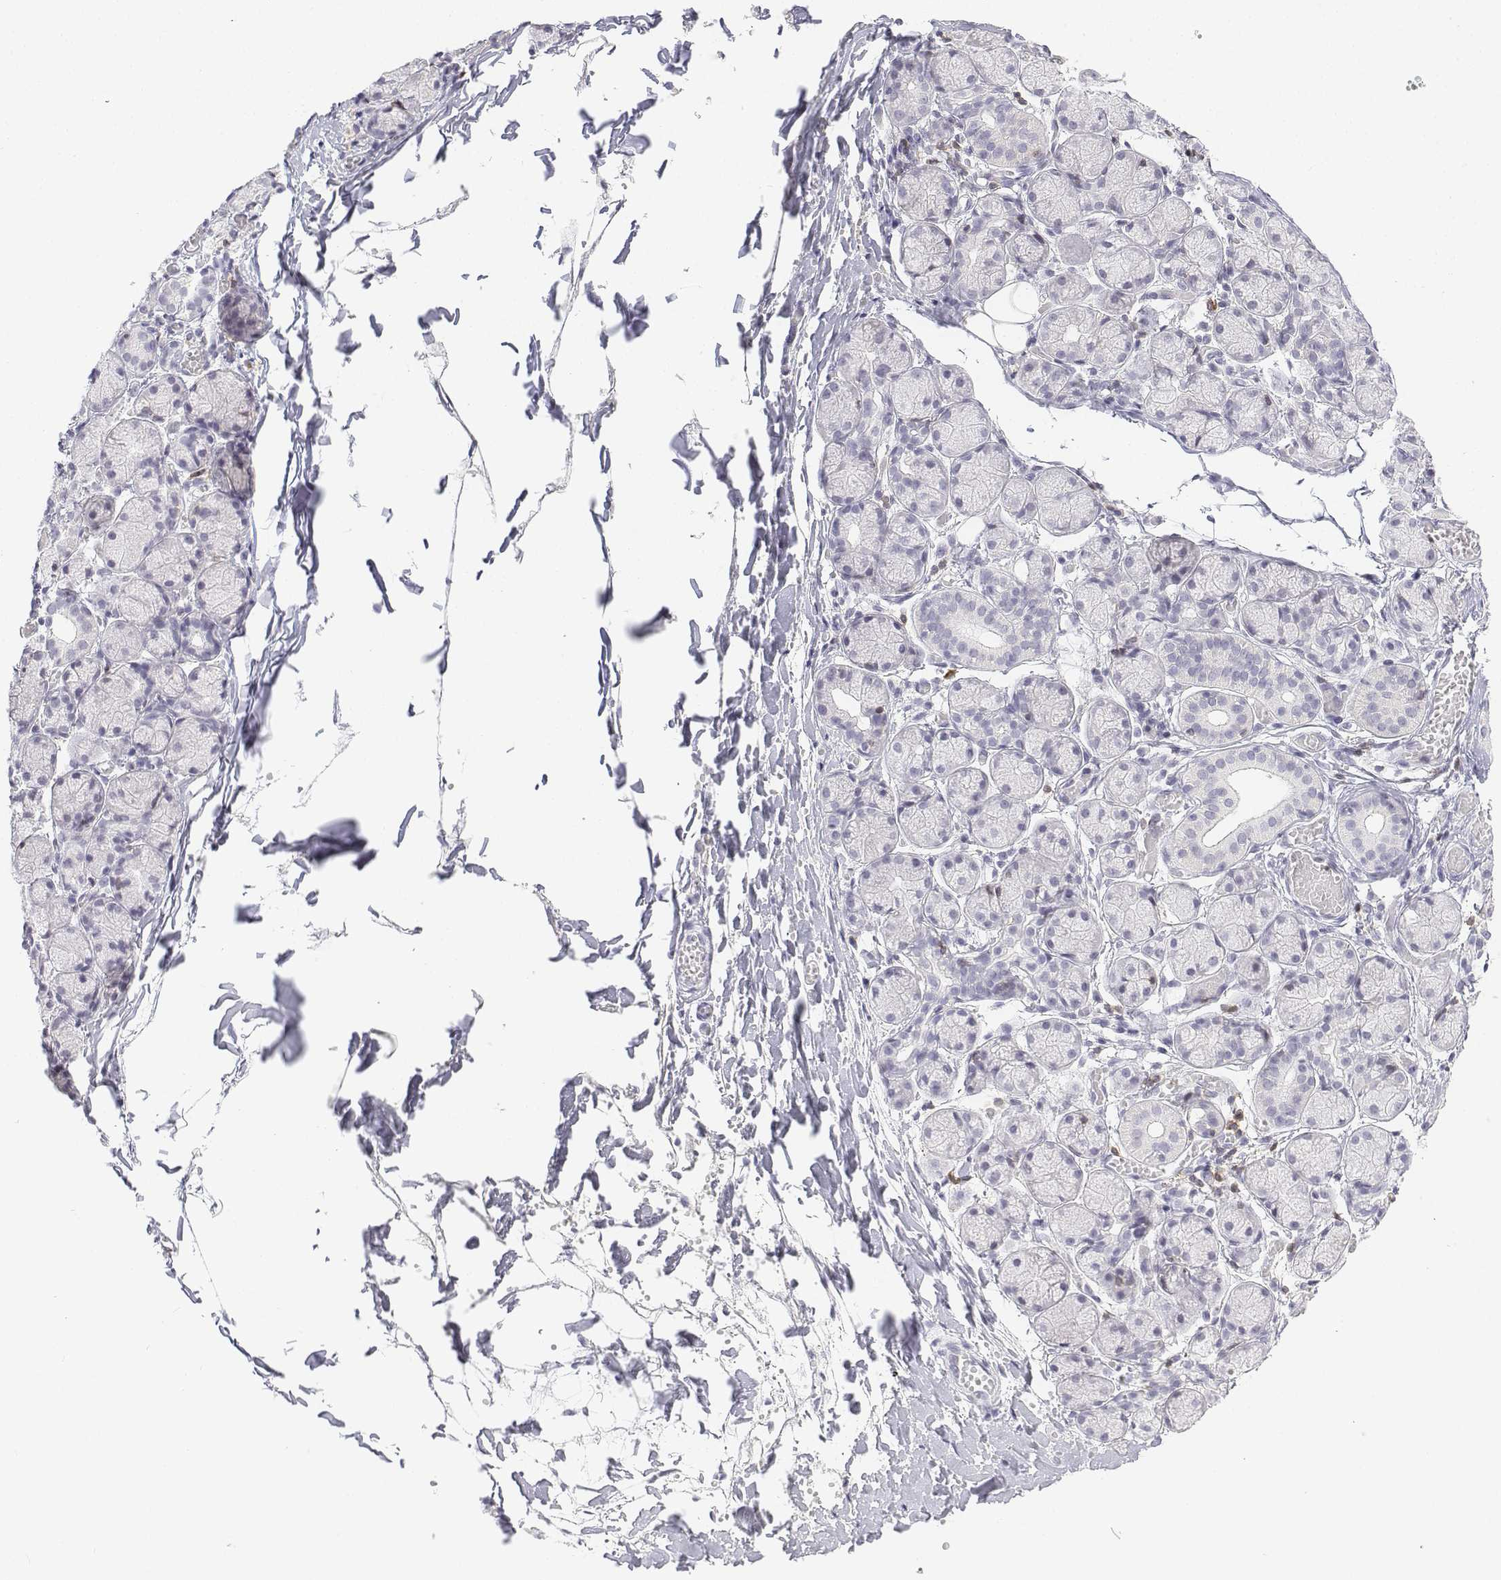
{"staining": {"intensity": "negative", "quantity": "none", "location": "none"}, "tissue": "salivary gland", "cell_type": "Glandular cells", "image_type": "normal", "snomed": [{"axis": "morphology", "description": "Normal tissue, NOS"}, {"axis": "topography", "description": "Salivary gland"}, {"axis": "topography", "description": "Peripheral nerve tissue"}], "caption": "DAB immunohistochemical staining of normal salivary gland displays no significant expression in glandular cells.", "gene": "CD3E", "patient": {"sex": "female", "age": 24}}